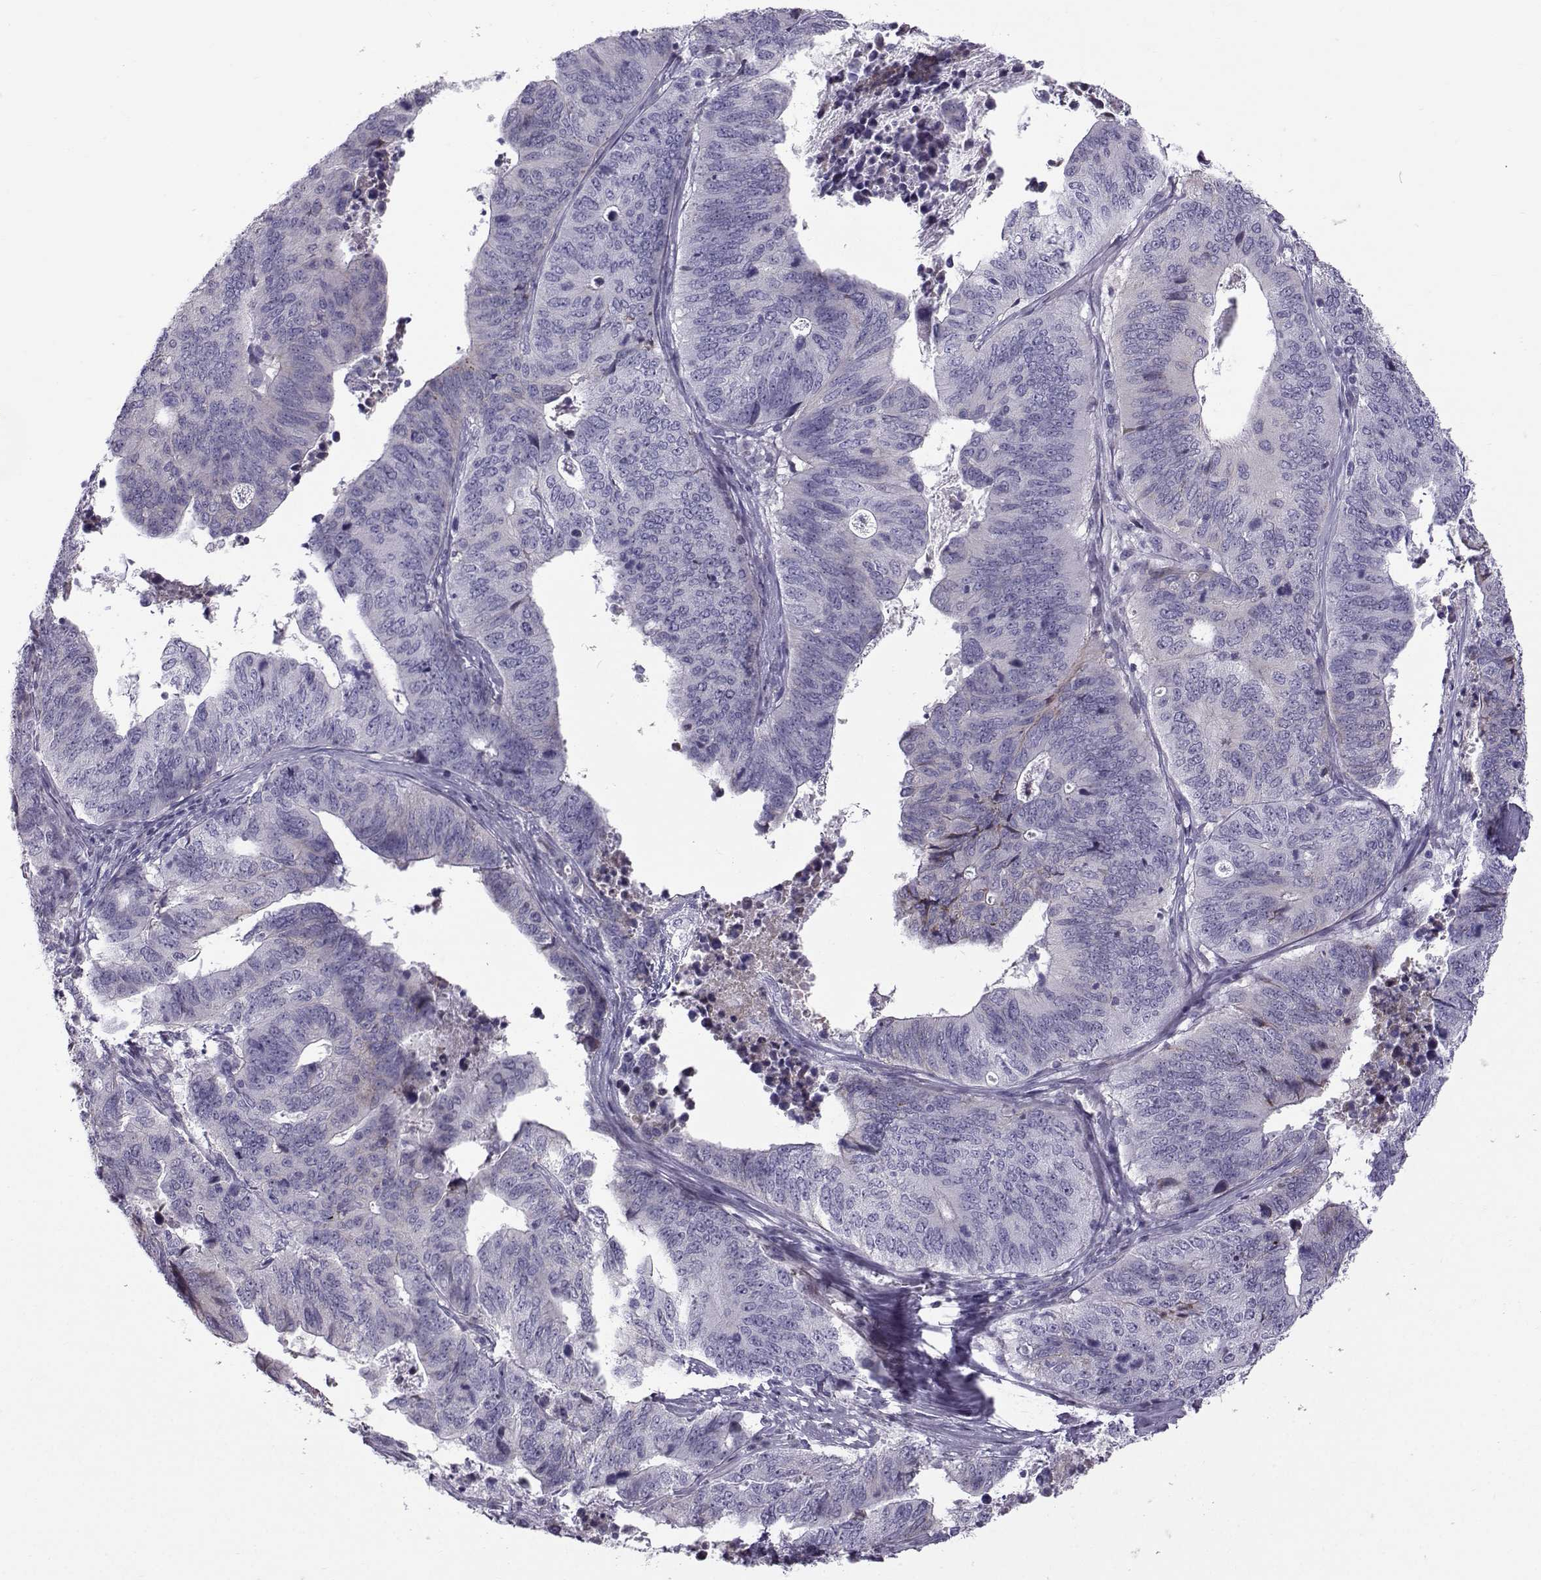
{"staining": {"intensity": "negative", "quantity": "none", "location": "none"}, "tissue": "stomach cancer", "cell_type": "Tumor cells", "image_type": "cancer", "snomed": [{"axis": "morphology", "description": "Adenocarcinoma, NOS"}, {"axis": "topography", "description": "Stomach, upper"}], "caption": "IHC histopathology image of neoplastic tissue: human adenocarcinoma (stomach) stained with DAB (3,3'-diaminobenzidine) displays no significant protein staining in tumor cells.", "gene": "DMRT3", "patient": {"sex": "female", "age": 67}}